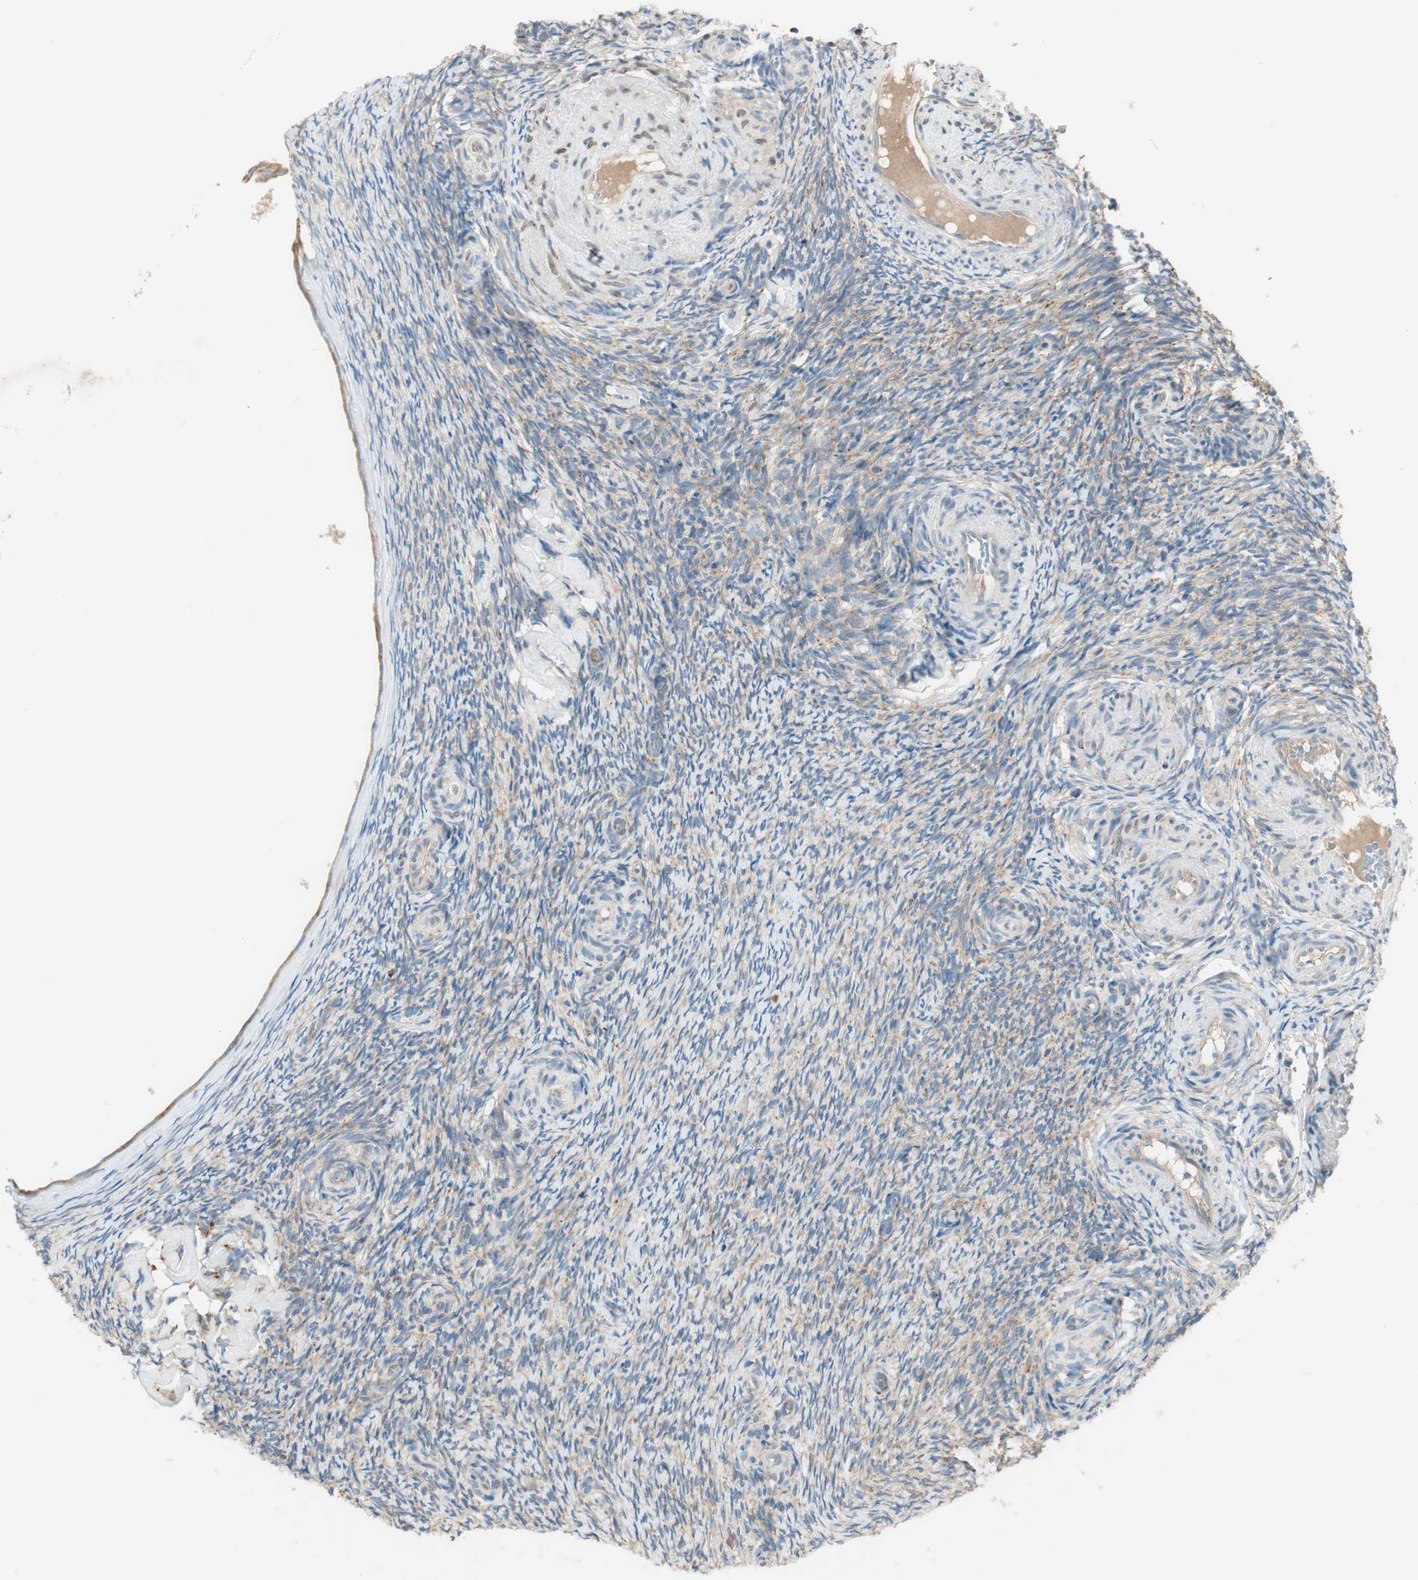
{"staining": {"intensity": "weak", "quantity": "25%-75%", "location": "cytoplasmic/membranous"}, "tissue": "ovary", "cell_type": "Ovarian stroma cells", "image_type": "normal", "snomed": [{"axis": "morphology", "description": "Normal tissue, NOS"}, {"axis": "topography", "description": "Ovary"}], "caption": "A high-resolution histopathology image shows IHC staining of unremarkable ovary, which shows weak cytoplasmic/membranous staining in approximately 25%-75% of ovarian stroma cells. (brown staining indicates protein expression, while blue staining denotes nuclei).", "gene": "RPL23", "patient": {"sex": "female", "age": 60}}